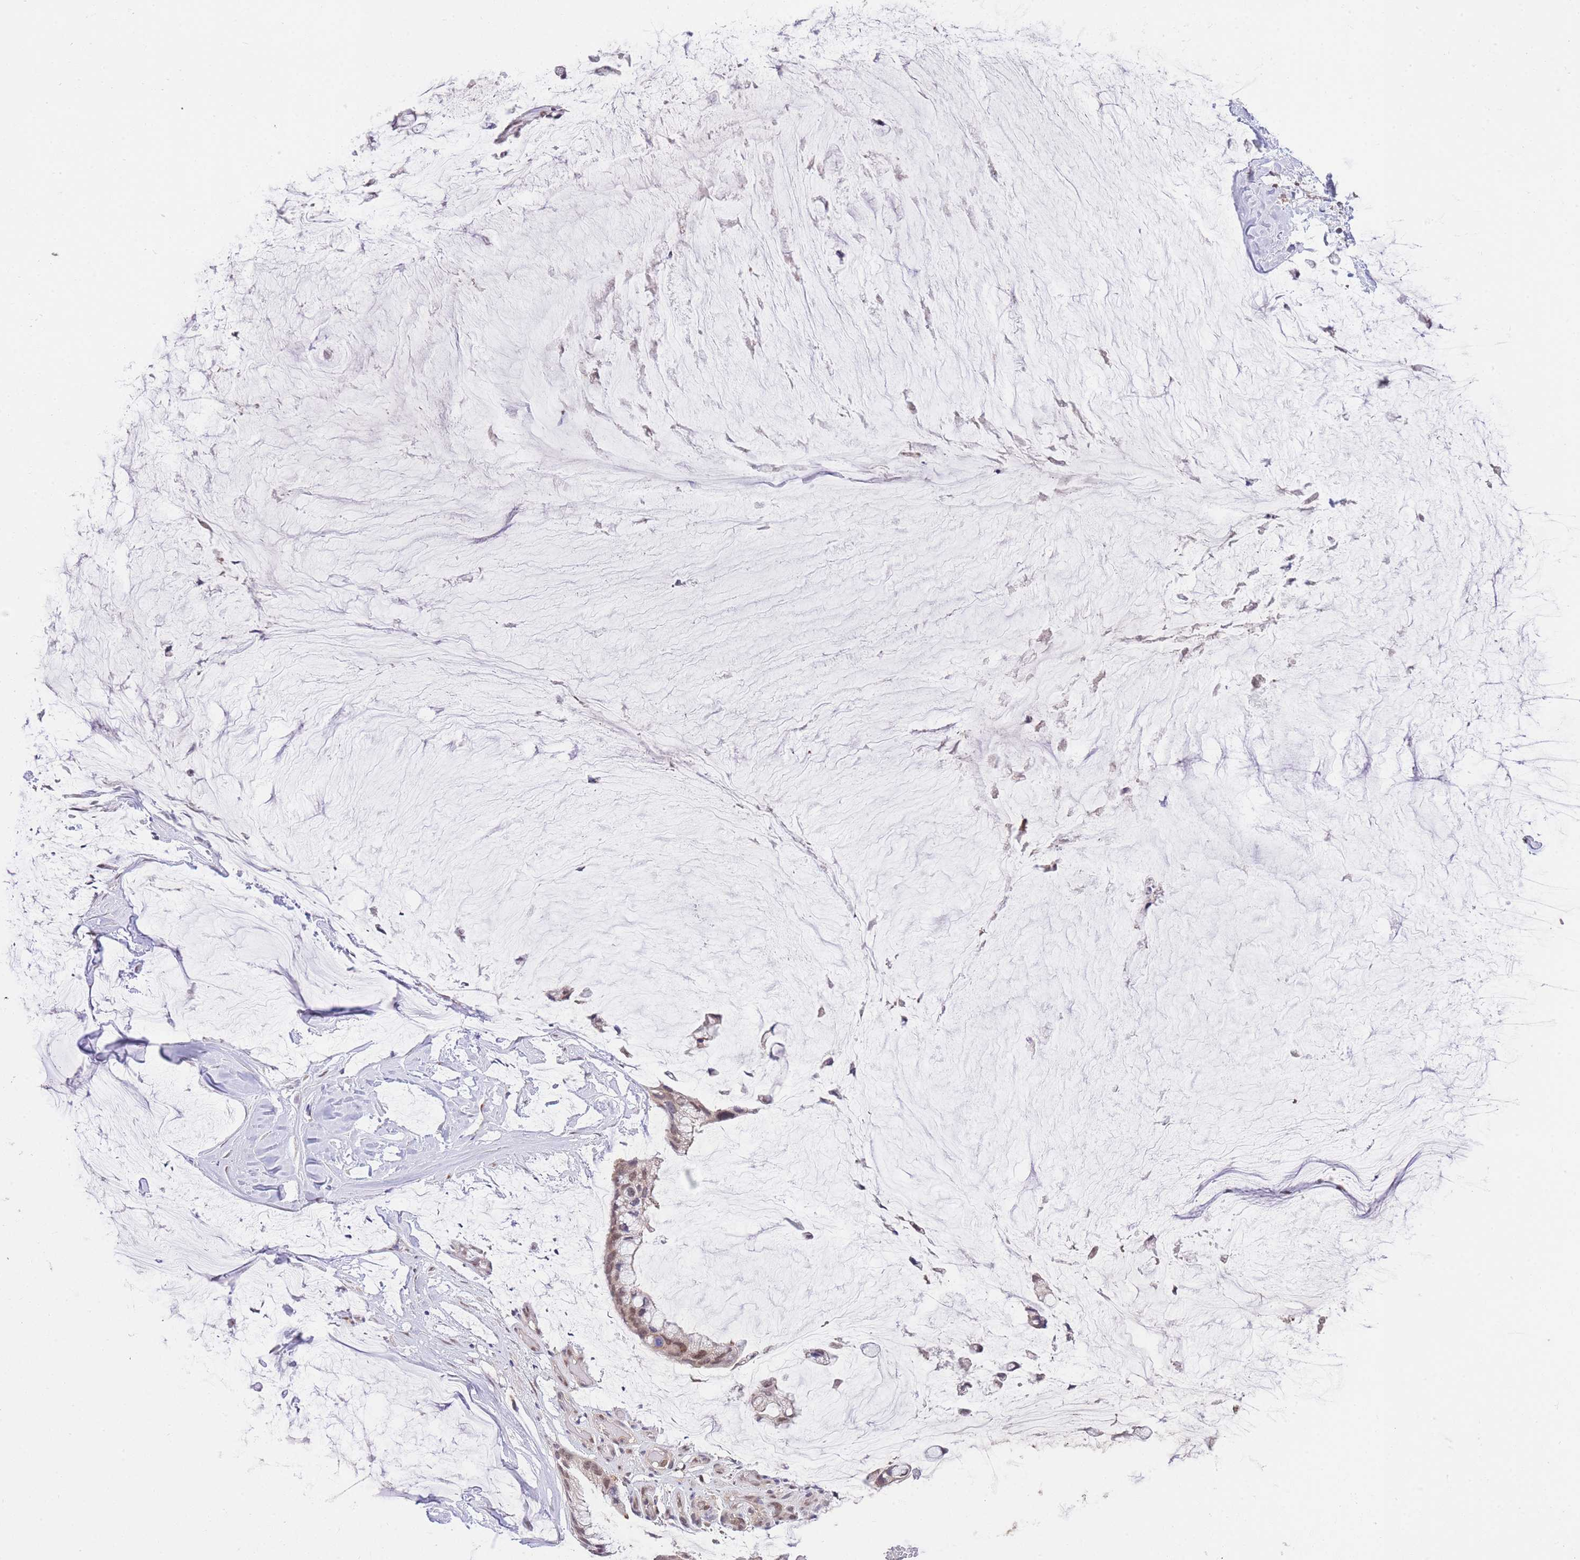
{"staining": {"intensity": "moderate", "quantity": ">75%", "location": "nuclear"}, "tissue": "ovarian cancer", "cell_type": "Tumor cells", "image_type": "cancer", "snomed": [{"axis": "morphology", "description": "Cystadenocarcinoma, mucinous, NOS"}, {"axis": "topography", "description": "Ovary"}], "caption": "This micrograph demonstrates immunohistochemistry (IHC) staining of human mucinous cystadenocarcinoma (ovarian), with medium moderate nuclear expression in about >75% of tumor cells.", "gene": "UBXN7", "patient": {"sex": "female", "age": 39}}